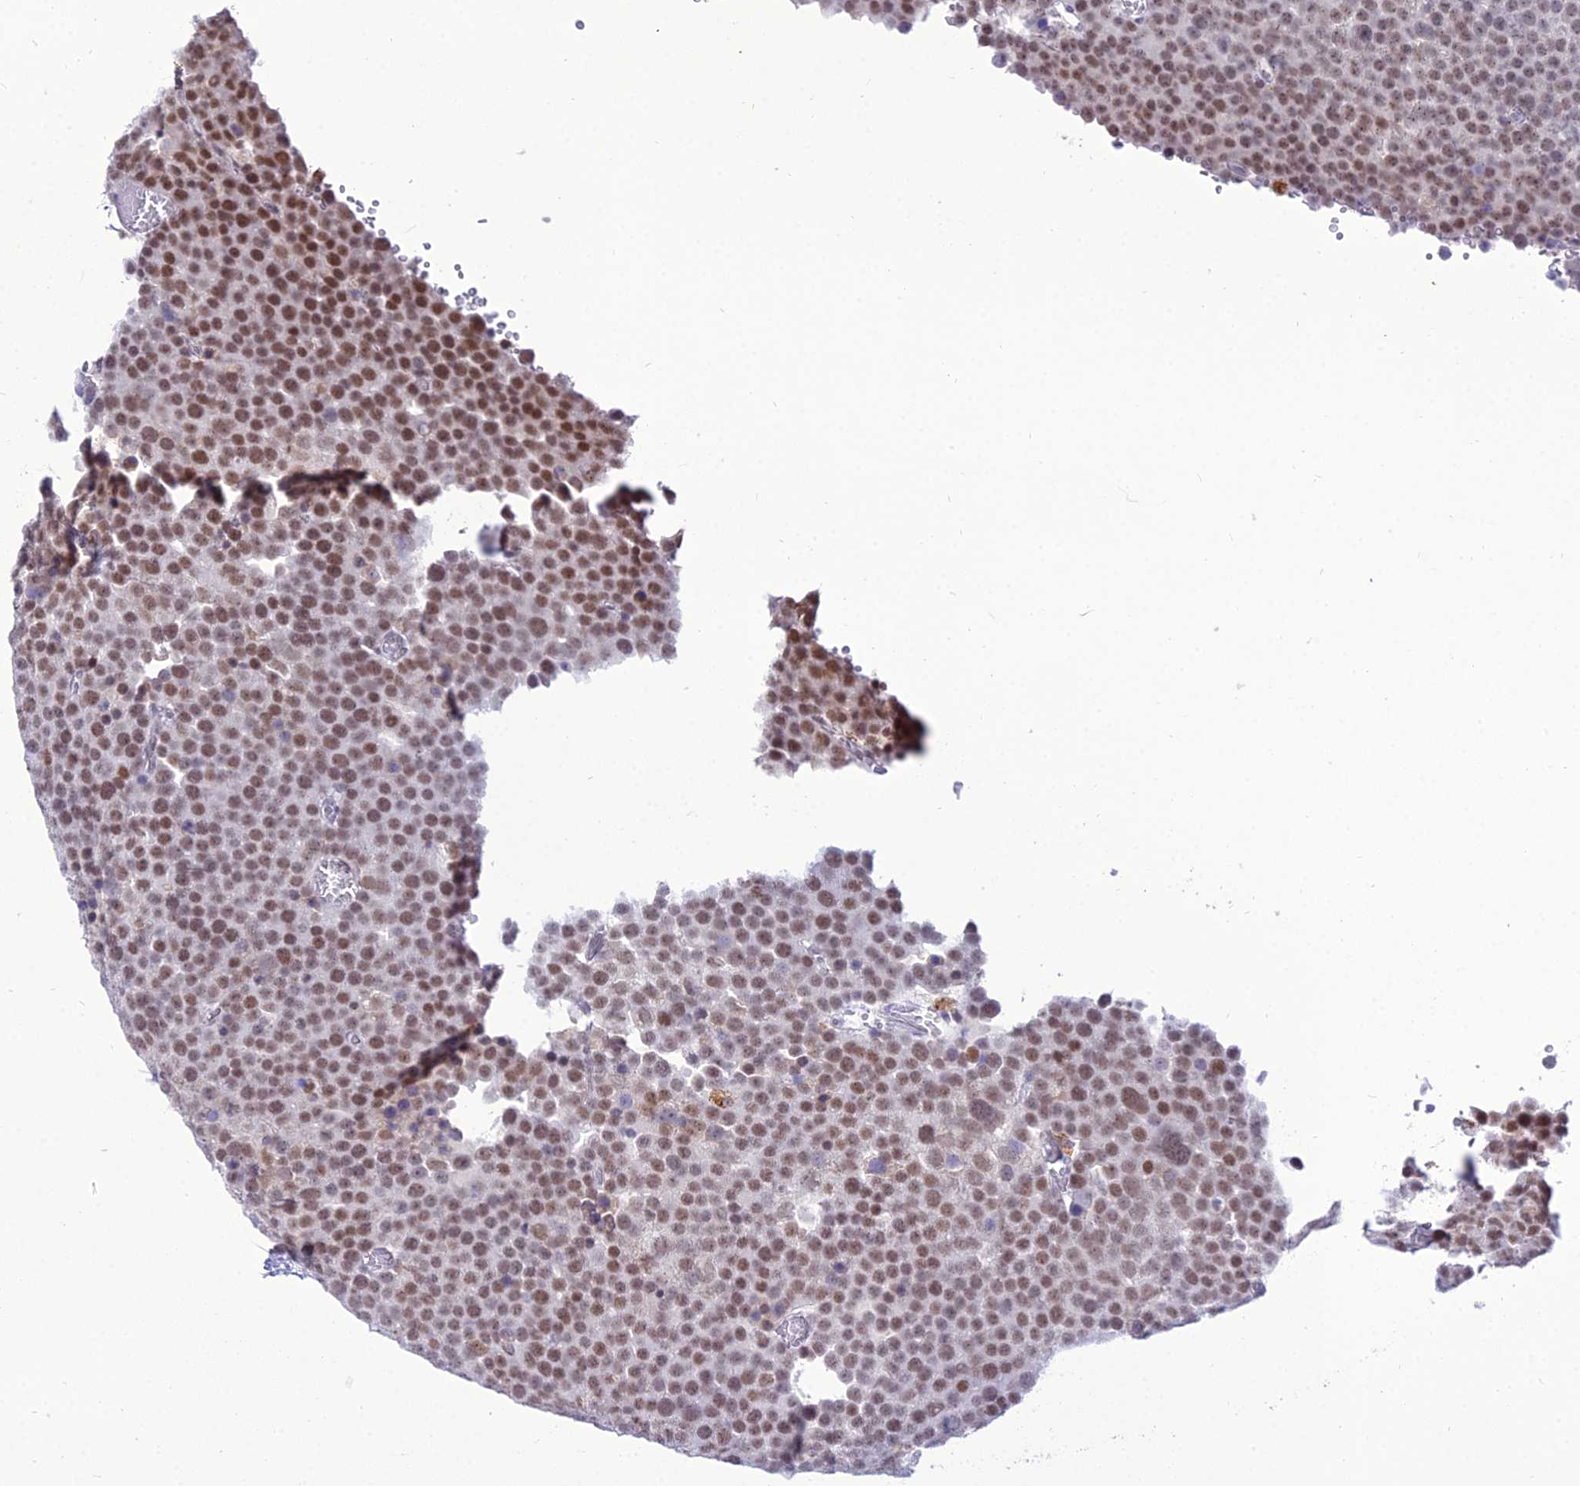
{"staining": {"intensity": "moderate", "quantity": ">75%", "location": "nuclear"}, "tissue": "testis cancer", "cell_type": "Tumor cells", "image_type": "cancer", "snomed": [{"axis": "morphology", "description": "Seminoma, NOS"}, {"axis": "topography", "description": "Testis"}], "caption": "Immunohistochemical staining of seminoma (testis) demonstrates medium levels of moderate nuclear protein staining in approximately >75% of tumor cells. Immunohistochemistry (ihc) stains the protein of interest in brown and the nuclei are stained blue.", "gene": "C6orf163", "patient": {"sex": "male", "age": 71}}